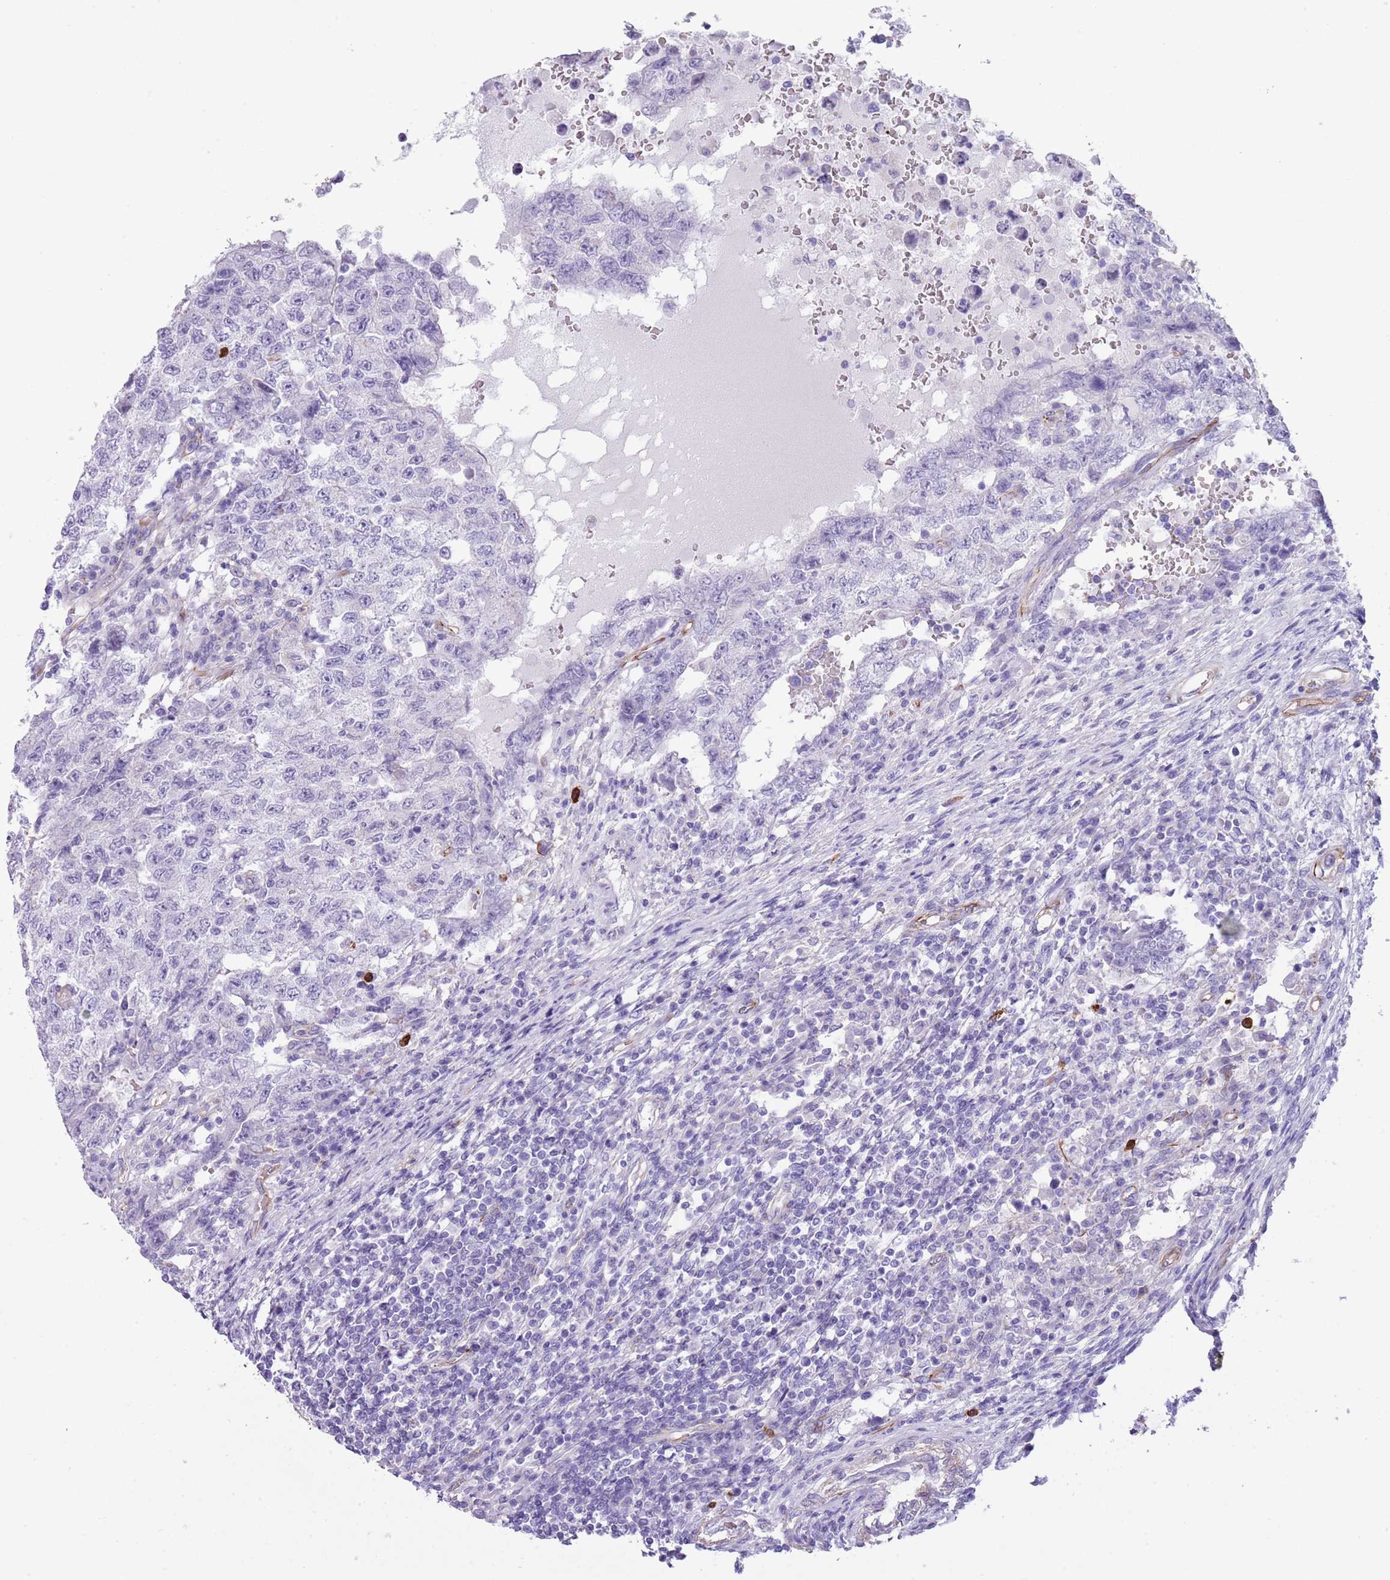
{"staining": {"intensity": "negative", "quantity": "none", "location": "none"}, "tissue": "testis cancer", "cell_type": "Tumor cells", "image_type": "cancer", "snomed": [{"axis": "morphology", "description": "Carcinoma, Embryonal, NOS"}, {"axis": "topography", "description": "Testis"}], "caption": "A micrograph of embryonal carcinoma (testis) stained for a protein reveals no brown staining in tumor cells.", "gene": "TSGA13", "patient": {"sex": "male", "age": 26}}